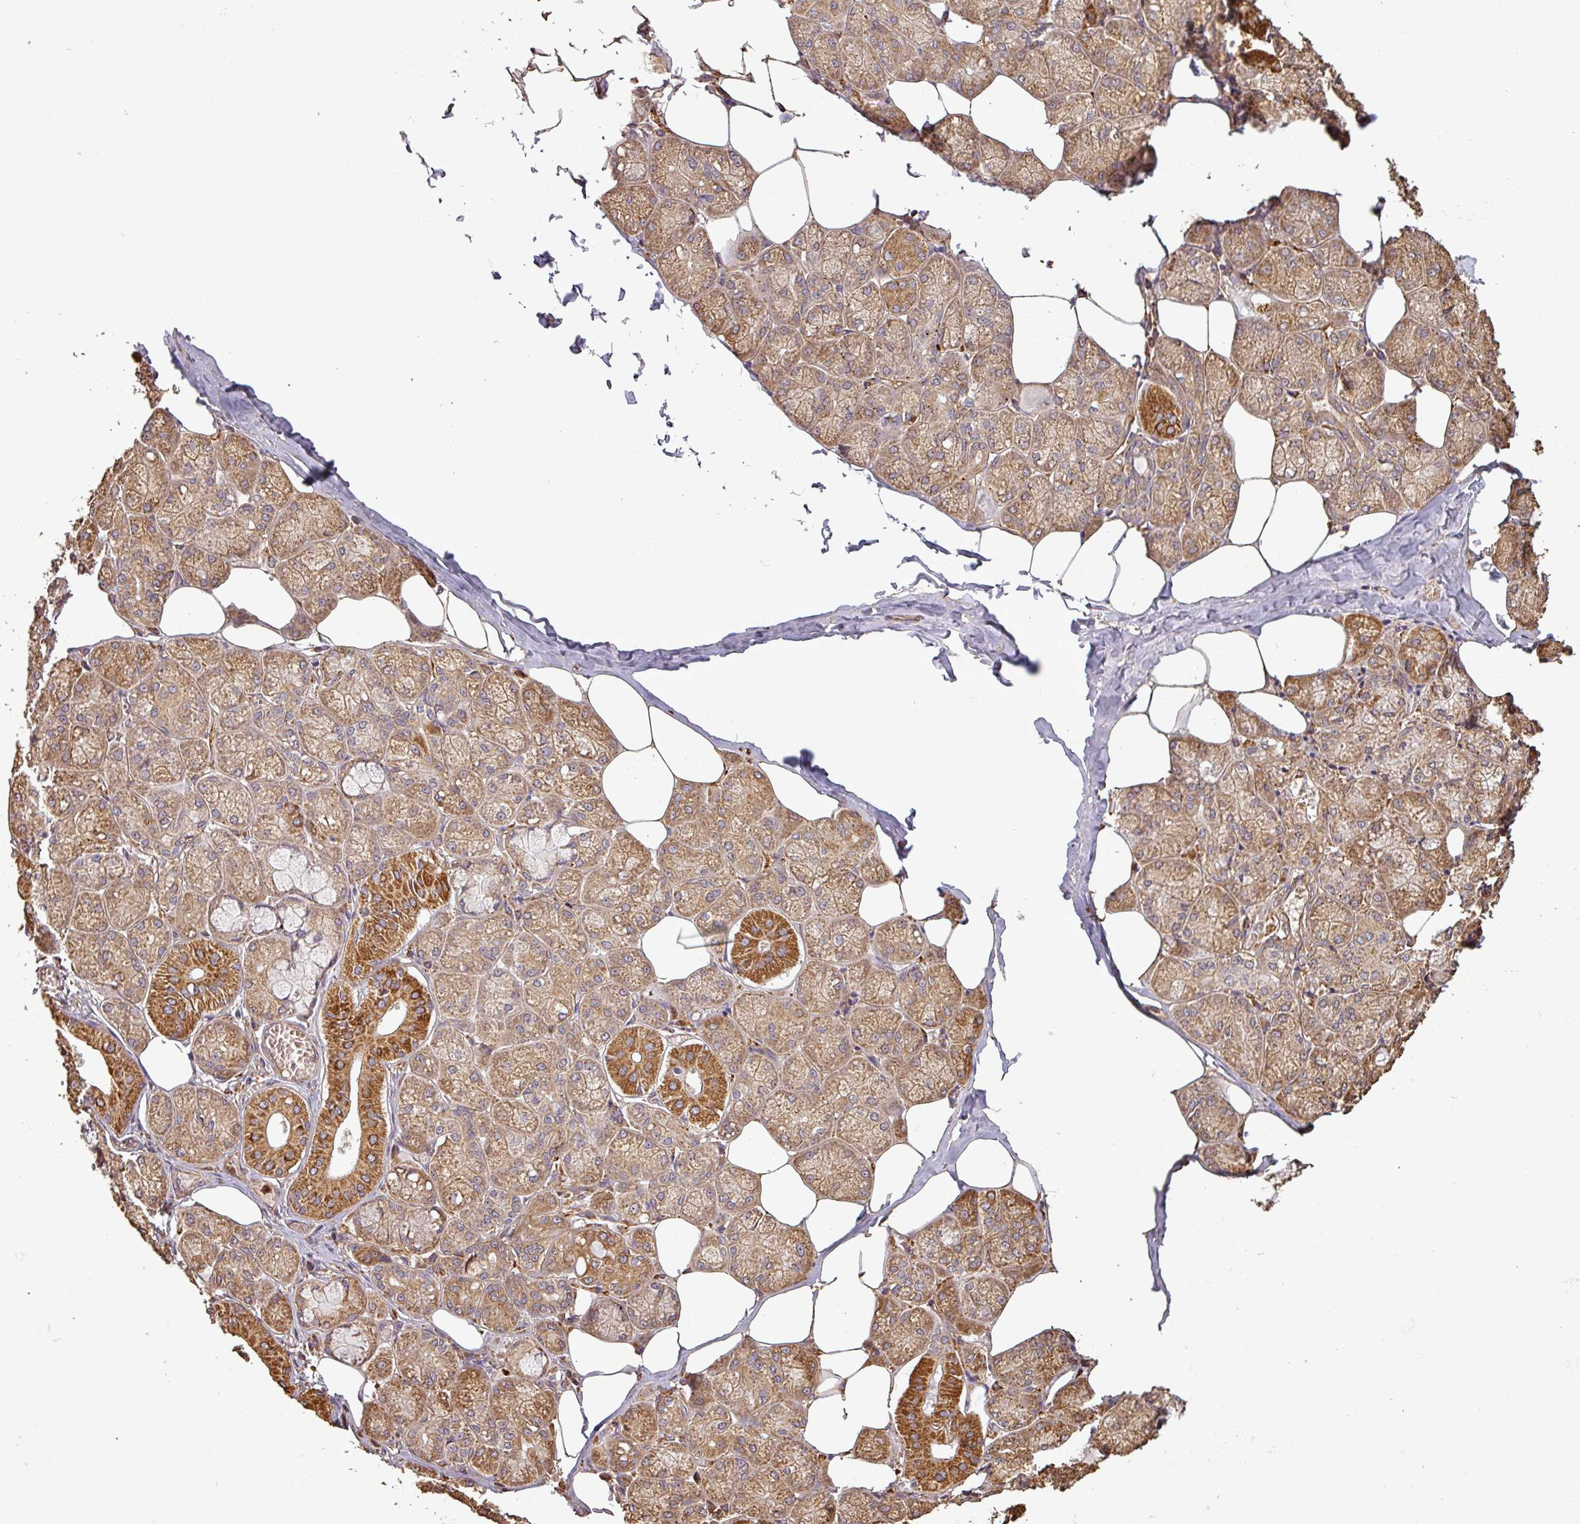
{"staining": {"intensity": "strong", "quantity": "25%-75%", "location": "cytoplasmic/membranous"}, "tissue": "salivary gland", "cell_type": "Glandular cells", "image_type": "normal", "snomed": [{"axis": "morphology", "description": "Normal tissue, NOS"}, {"axis": "topography", "description": "Salivary gland"}], "caption": "A photomicrograph showing strong cytoplasmic/membranous staining in about 25%-75% of glandular cells in unremarkable salivary gland, as visualized by brown immunohistochemical staining.", "gene": "PLEKHM1", "patient": {"sex": "male", "age": 74}}